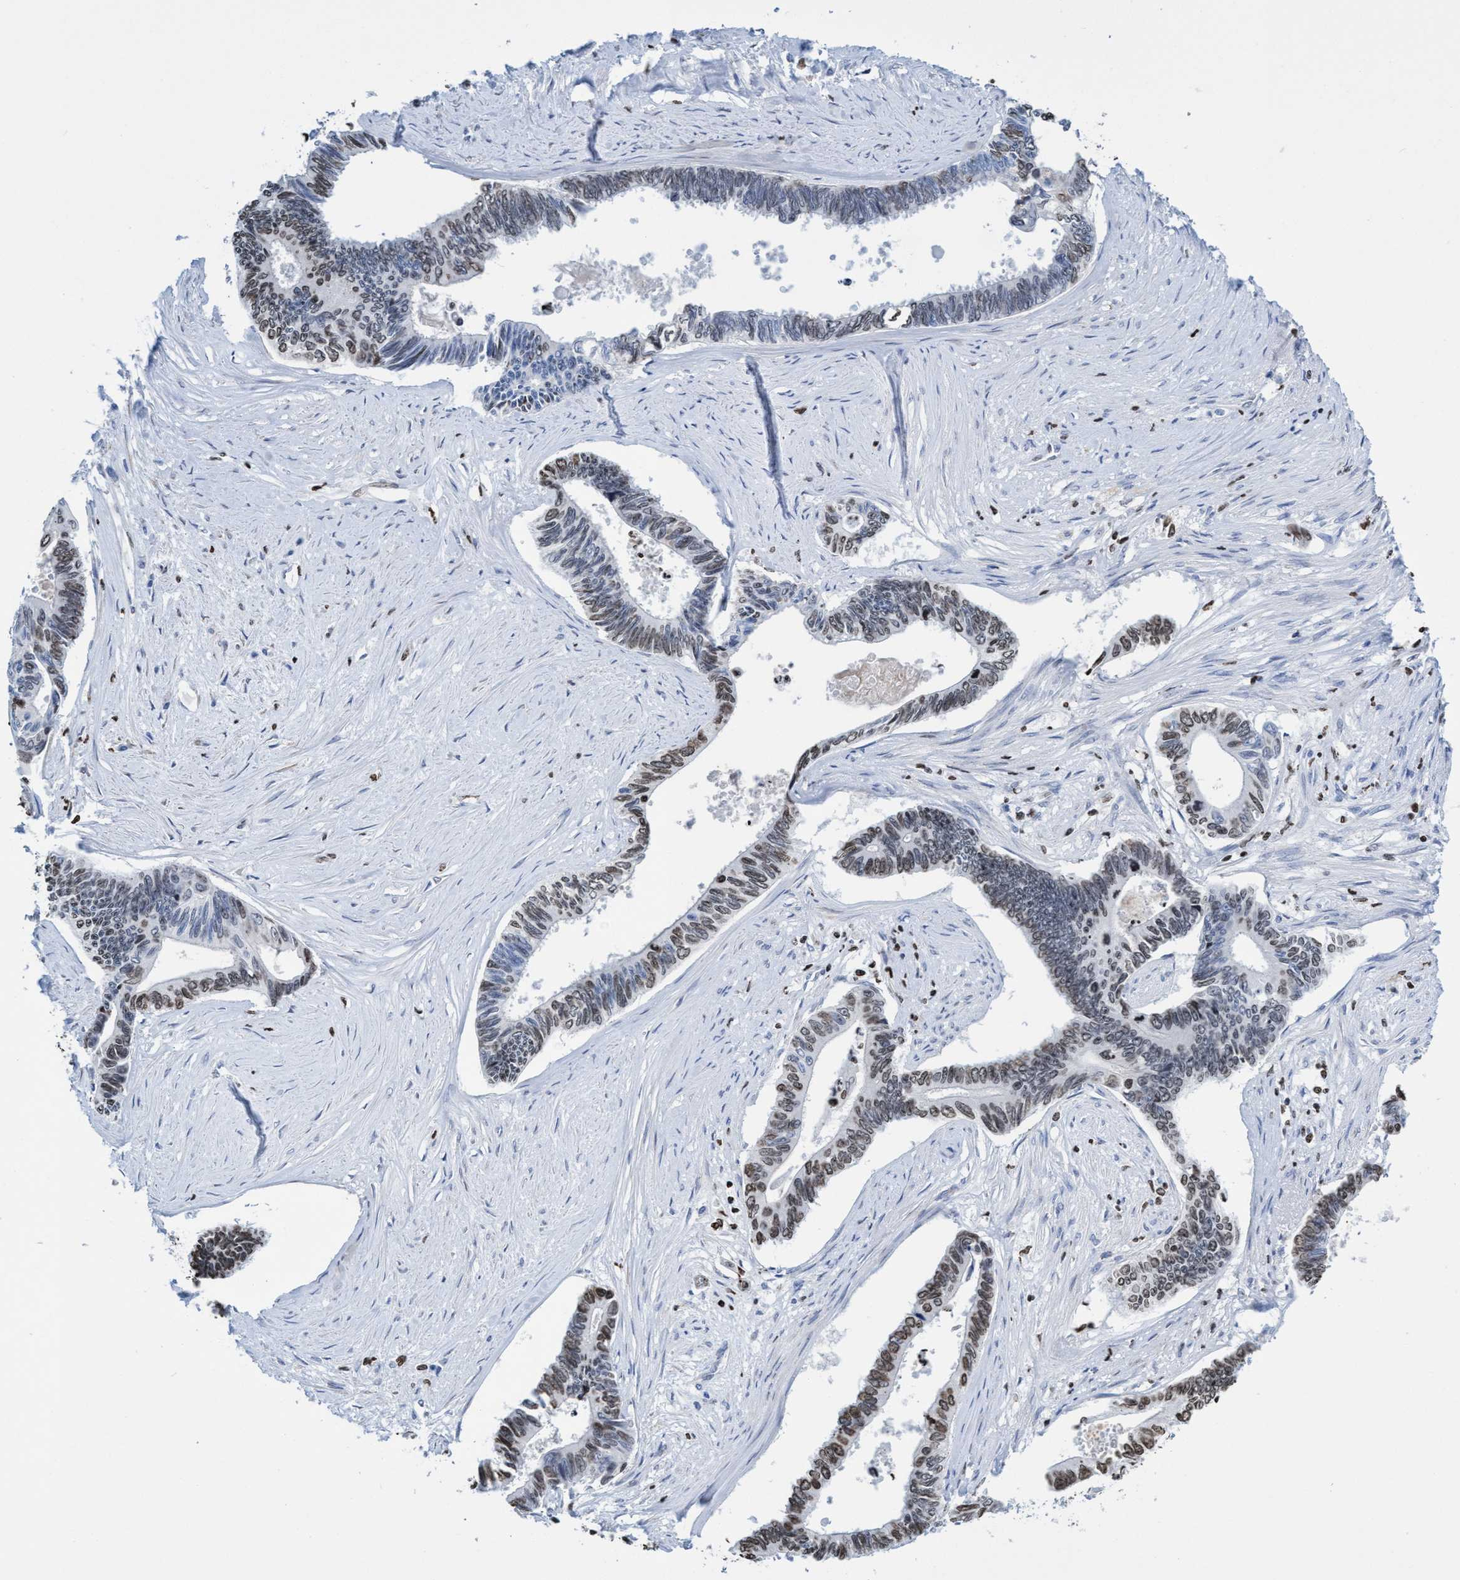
{"staining": {"intensity": "moderate", "quantity": "25%-75%", "location": "nuclear"}, "tissue": "pancreatic cancer", "cell_type": "Tumor cells", "image_type": "cancer", "snomed": [{"axis": "morphology", "description": "Adenocarcinoma, NOS"}, {"axis": "topography", "description": "Pancreas"}], "caption": "The image shows staining of pancreatic cancer, revealing moderate nuclear protein positivity (brown color) within tumor cells. The staining is performed using DAB (3,3'-diaminobenzidine) brown chromogen to label protein expression. The nuclei are counter-stained blue using hematoxylin.", "gene": "CBX2", "patient": {"sex": "female", "age": 70}}